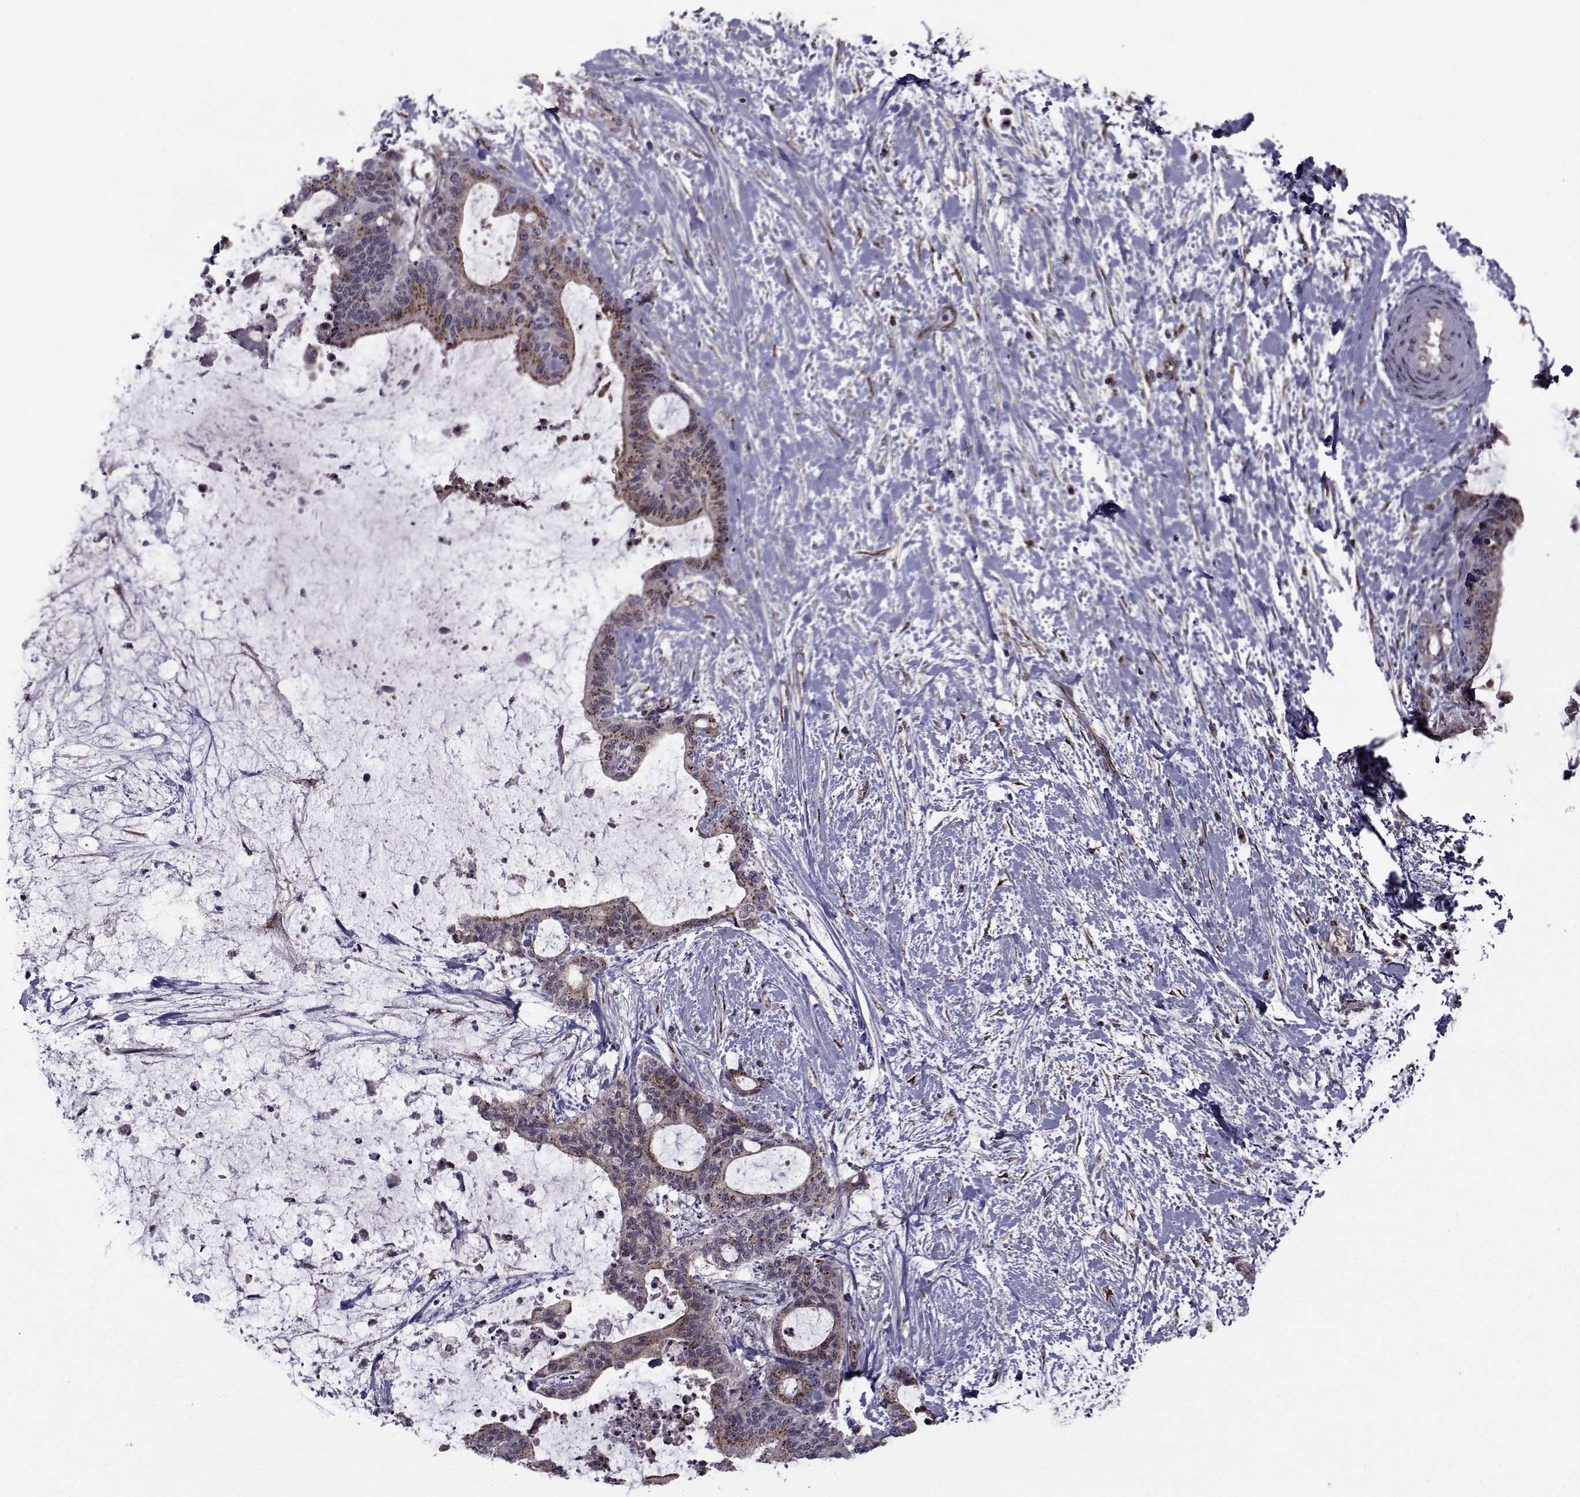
{"staining": {"intensity": "weak", "quantity": "25%-75%", "location": "cytoplasmic/membranous"}, "tissue": "liver cancer", "cell_type": "Tumor cells", "image_type": "cancer", "snomed": [{"axis": "morphology", "description": "Cholangiocarcinoma"}, {"axis": "topography", "description": "Liver"}], "caption": "This is an image of immunohistochemistry (IHC) staining of cholangiocarcinoma (liver), which shows weak staining in the cytoplasmic/membranous of tumor cells.", "gene": "ATP6V1C2", "patient": {"sex": "female", "age": 73}}